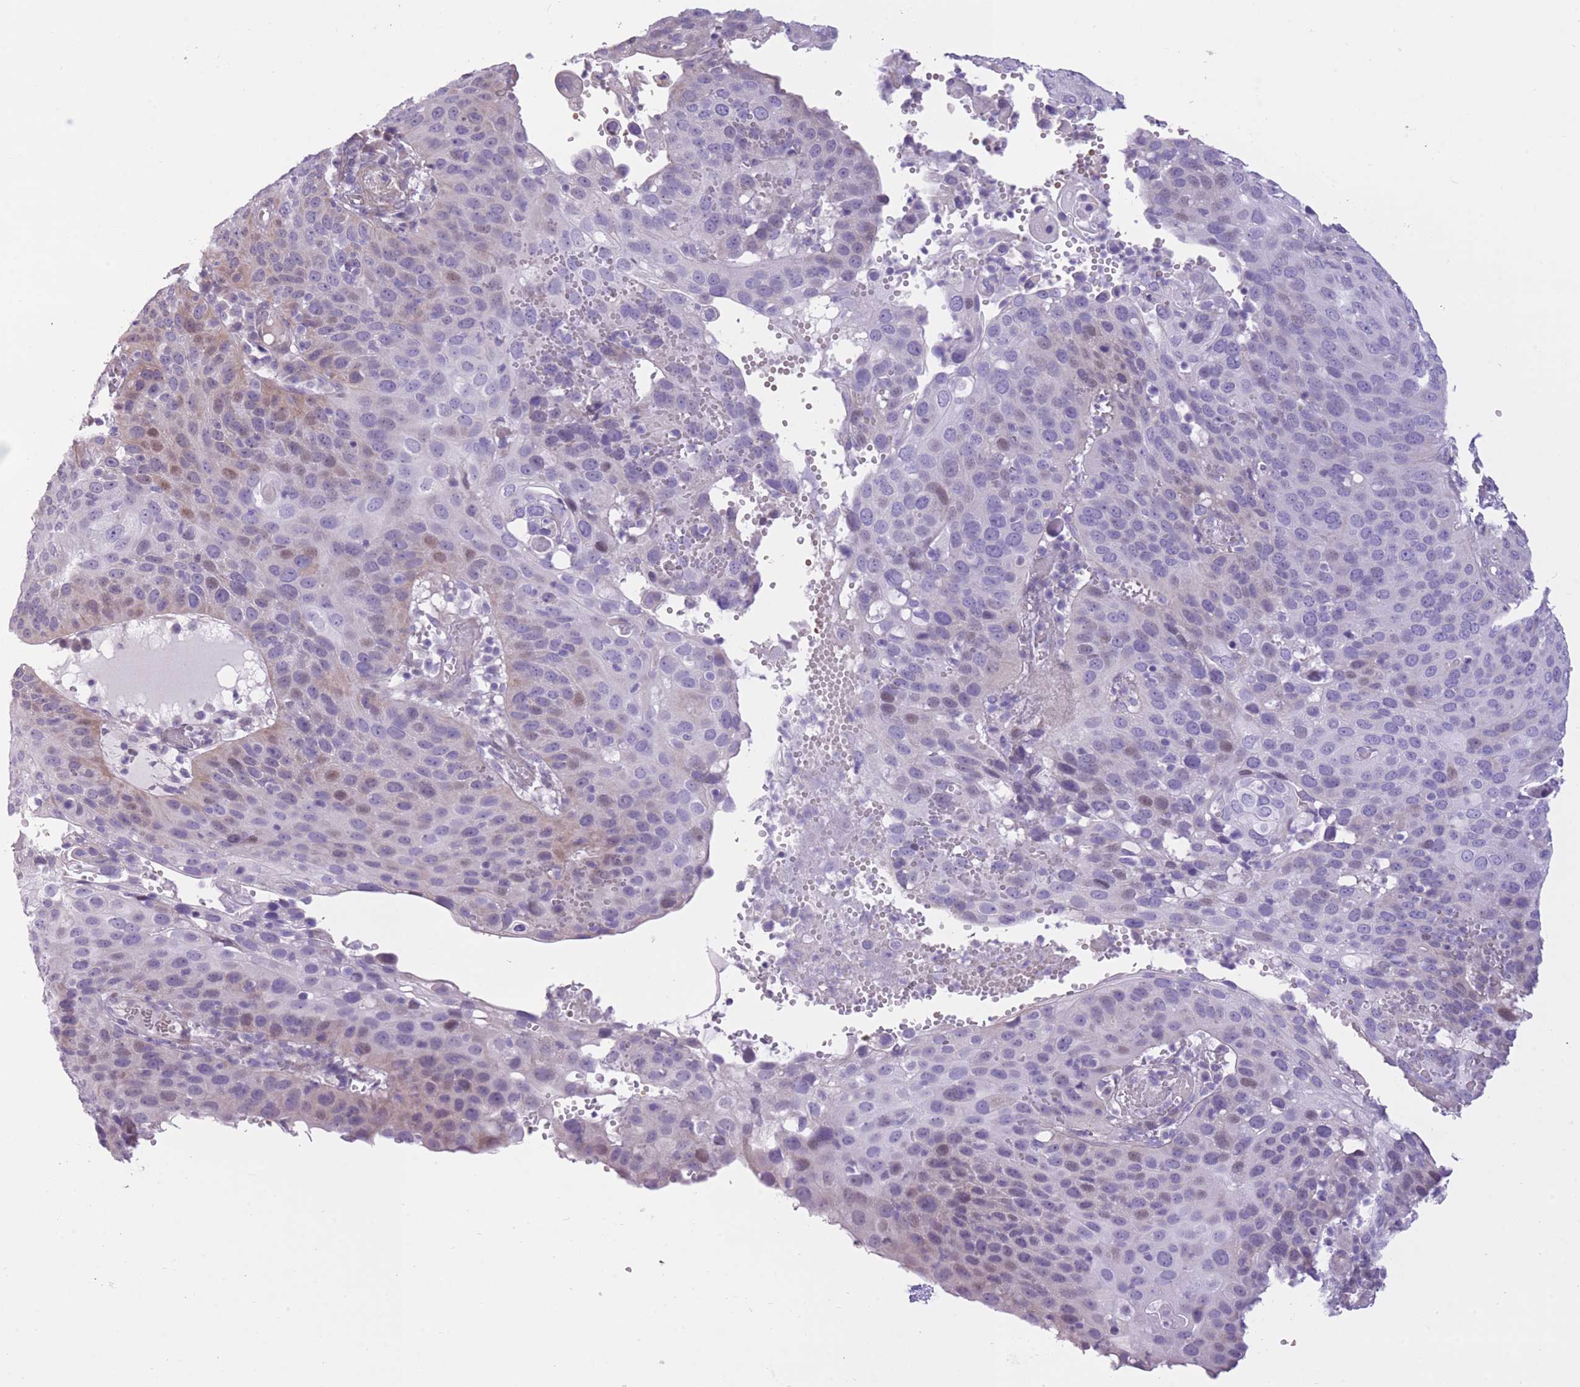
{"staining": {"intensity": "weak", "quantity": "<25%", "location": "cytoplasmic/membranous,nuclear"}, "tissue": "cervical cancer", "cell_type": "Tumor cells", "image_type": "cancer", "snomed": [{"axis": "morphology", "description": "Squamous cell carcinoma, NOS"}, {"axis": "topography", "description": "Cervix"}], "caption": "Squamous cell carcinoma (cervical) stained for a protein using IHC displays no staining tumor cells.", "gene": "WDR70", "patient": {"sex": "female", "age": 36}}